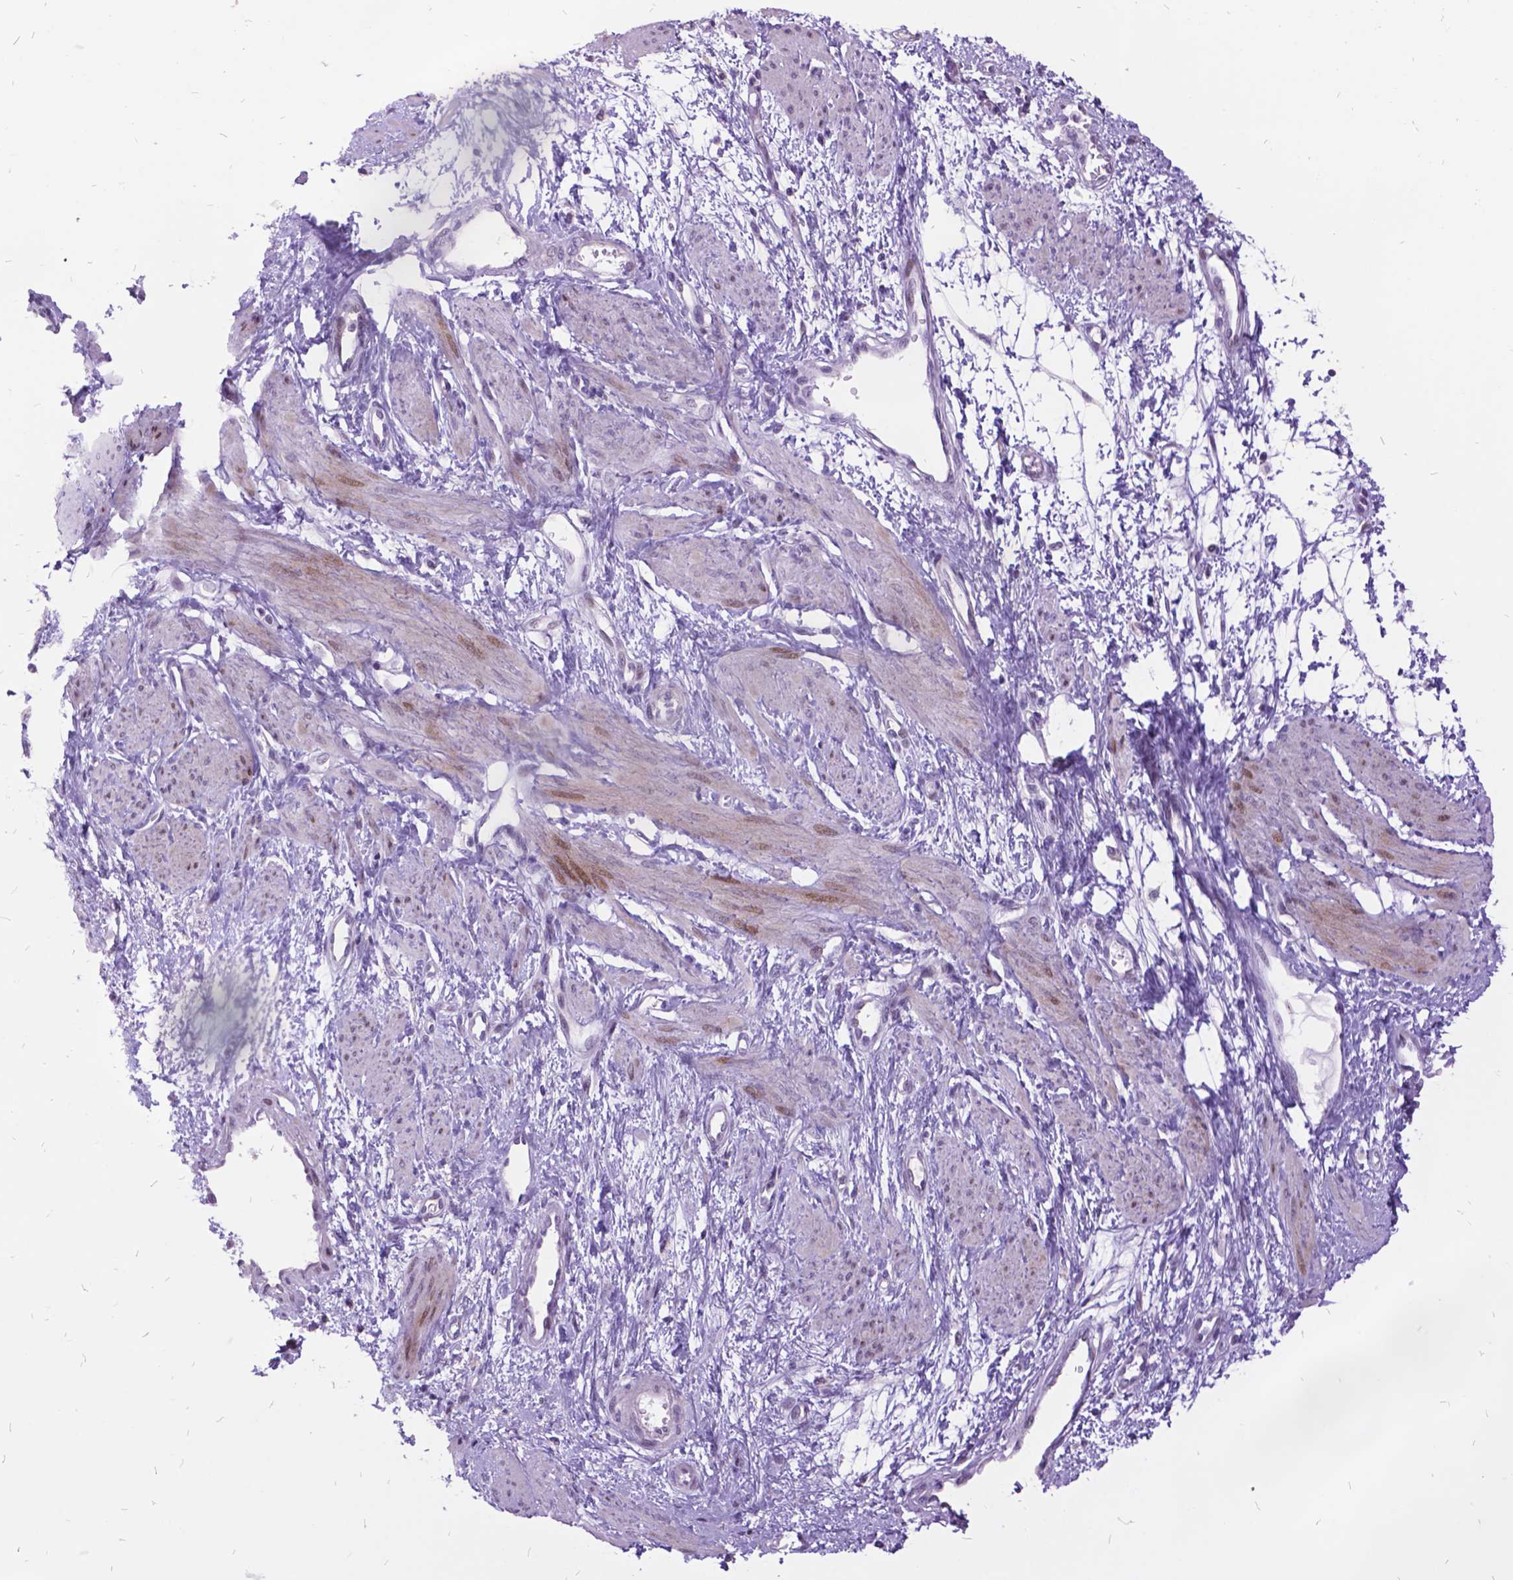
{"staining": {"intensity": "weak", "quantity": "25%-75%", "location": "cytoplasmic/membranous,nuclear"}, "tissue": "smooth muscle", "cell_type": "Smooth muscle cells", "image_type": "normal", "snomed": [{"axis": "morphology", "description": "Normal tissue, NOS"}, {"axis": "topography", "description": "Smooth muscle"}, {"axis": "topography", "description": "Uterus"}], "caption": "Smooth muscle stained with immunohistochemistry (IHC) shows weak cytoplasmic/membranous,nuclear staining in about 25%-75% of smooth muscle cells.", "gene": "ITGB6", "patient": {"sex": "female", "age": 39}}